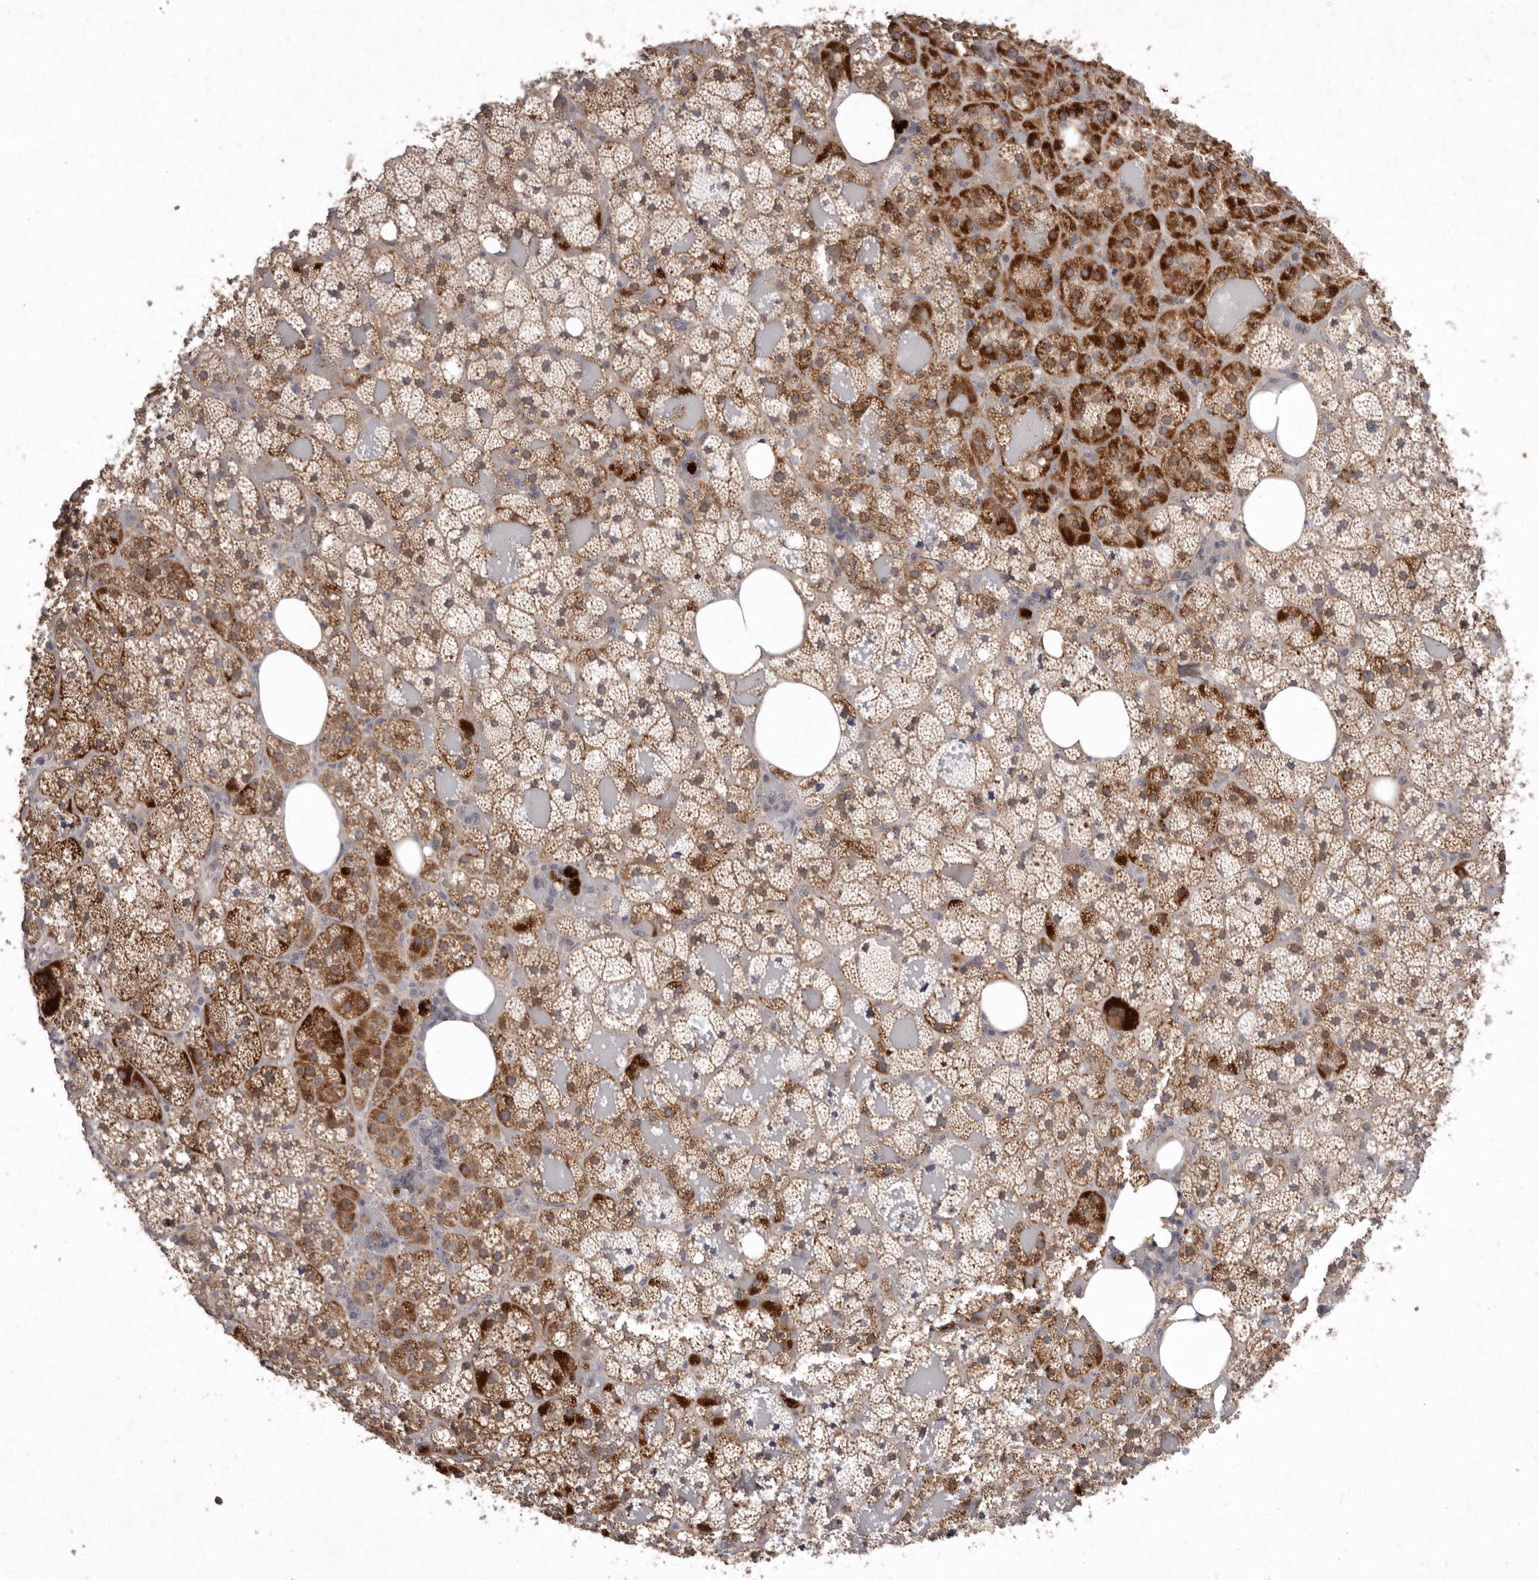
{"staining": {"intensity": "strong", "quantity": ">75%", "location": "cytoplasmic/membranous"}, "tissue": "adrenal gland", "cell_type": "Glandular cells", "image_type": "normal", "snomed": [{"axis": "morphology", "description": "Normal tissue, NOS"}, {"axis": "topography", "description": "Adrenal gland"}], "caption": "Immunohistochemical staining of unremarkable human adrenal gland exhibits strong cytoplasmic/membranous protein expression in about >75% of glandular cells. (IHC, brightfield microscopy, high magnification).", "gene": "FLAD1", "patient": {"sex": "female", "age": 59}}